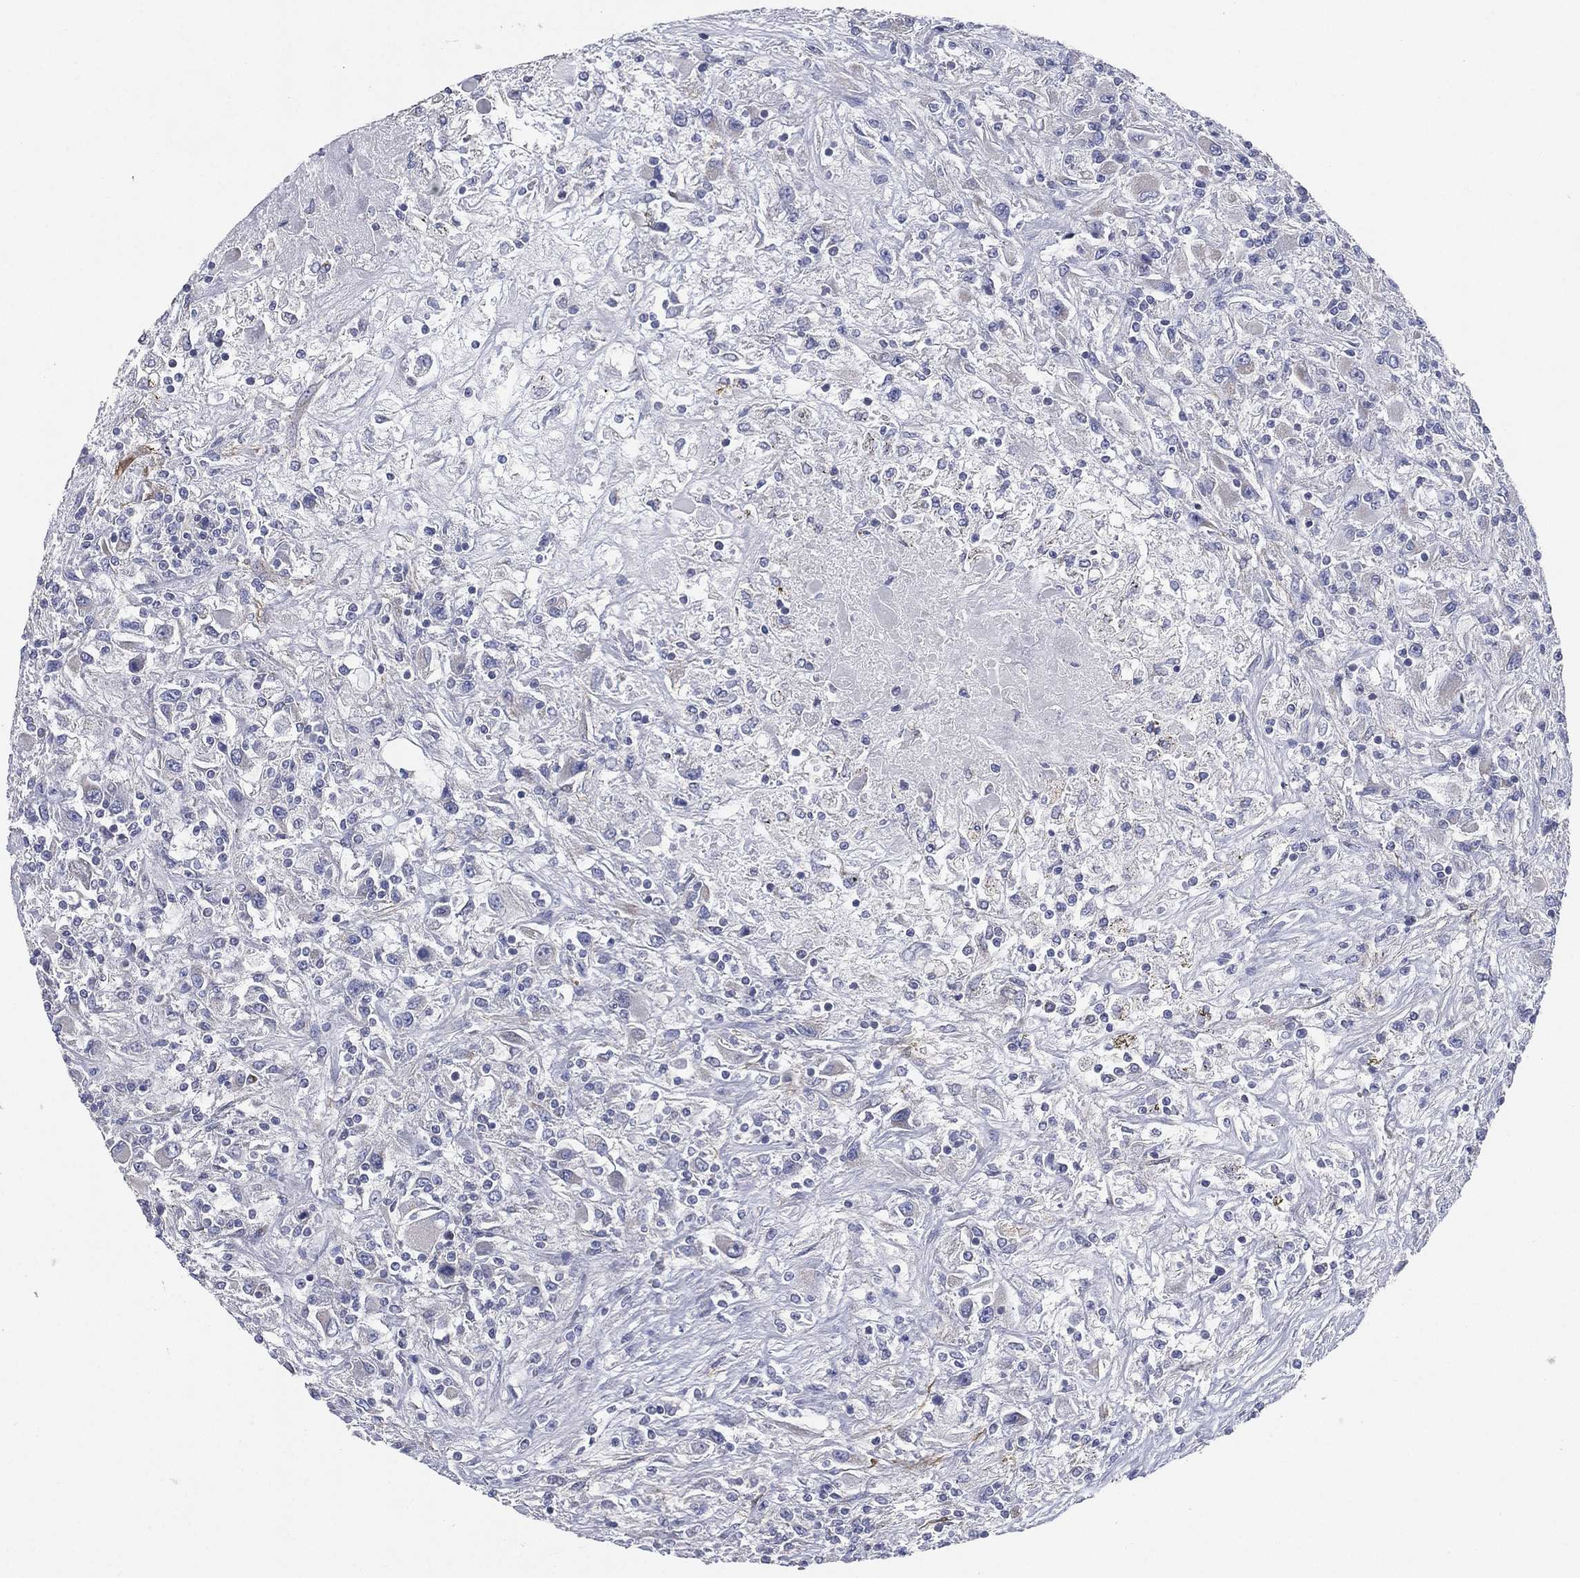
{"staining": {"intensity": "negative", "quantity": "none", "location": "none"}, "tissue": "renal cancer", "cell_type": "Tumor cells", "image_type": "cancer", "snomed": [{"axis": "morphology", "description": "Adenocarcinoma, NOS"}, {"axis": "topography", "description": "Kidney"}], "caption": "The micrograph demonstrates no staining of tumor cells in renal cancer (adenocarcinoma). (DAB immunohistochemistry (IHC) visualized using brightfield microscopy, high magnification).", "gene": "ATP8A2", "patient": {"sex": "female", "age": 67}}